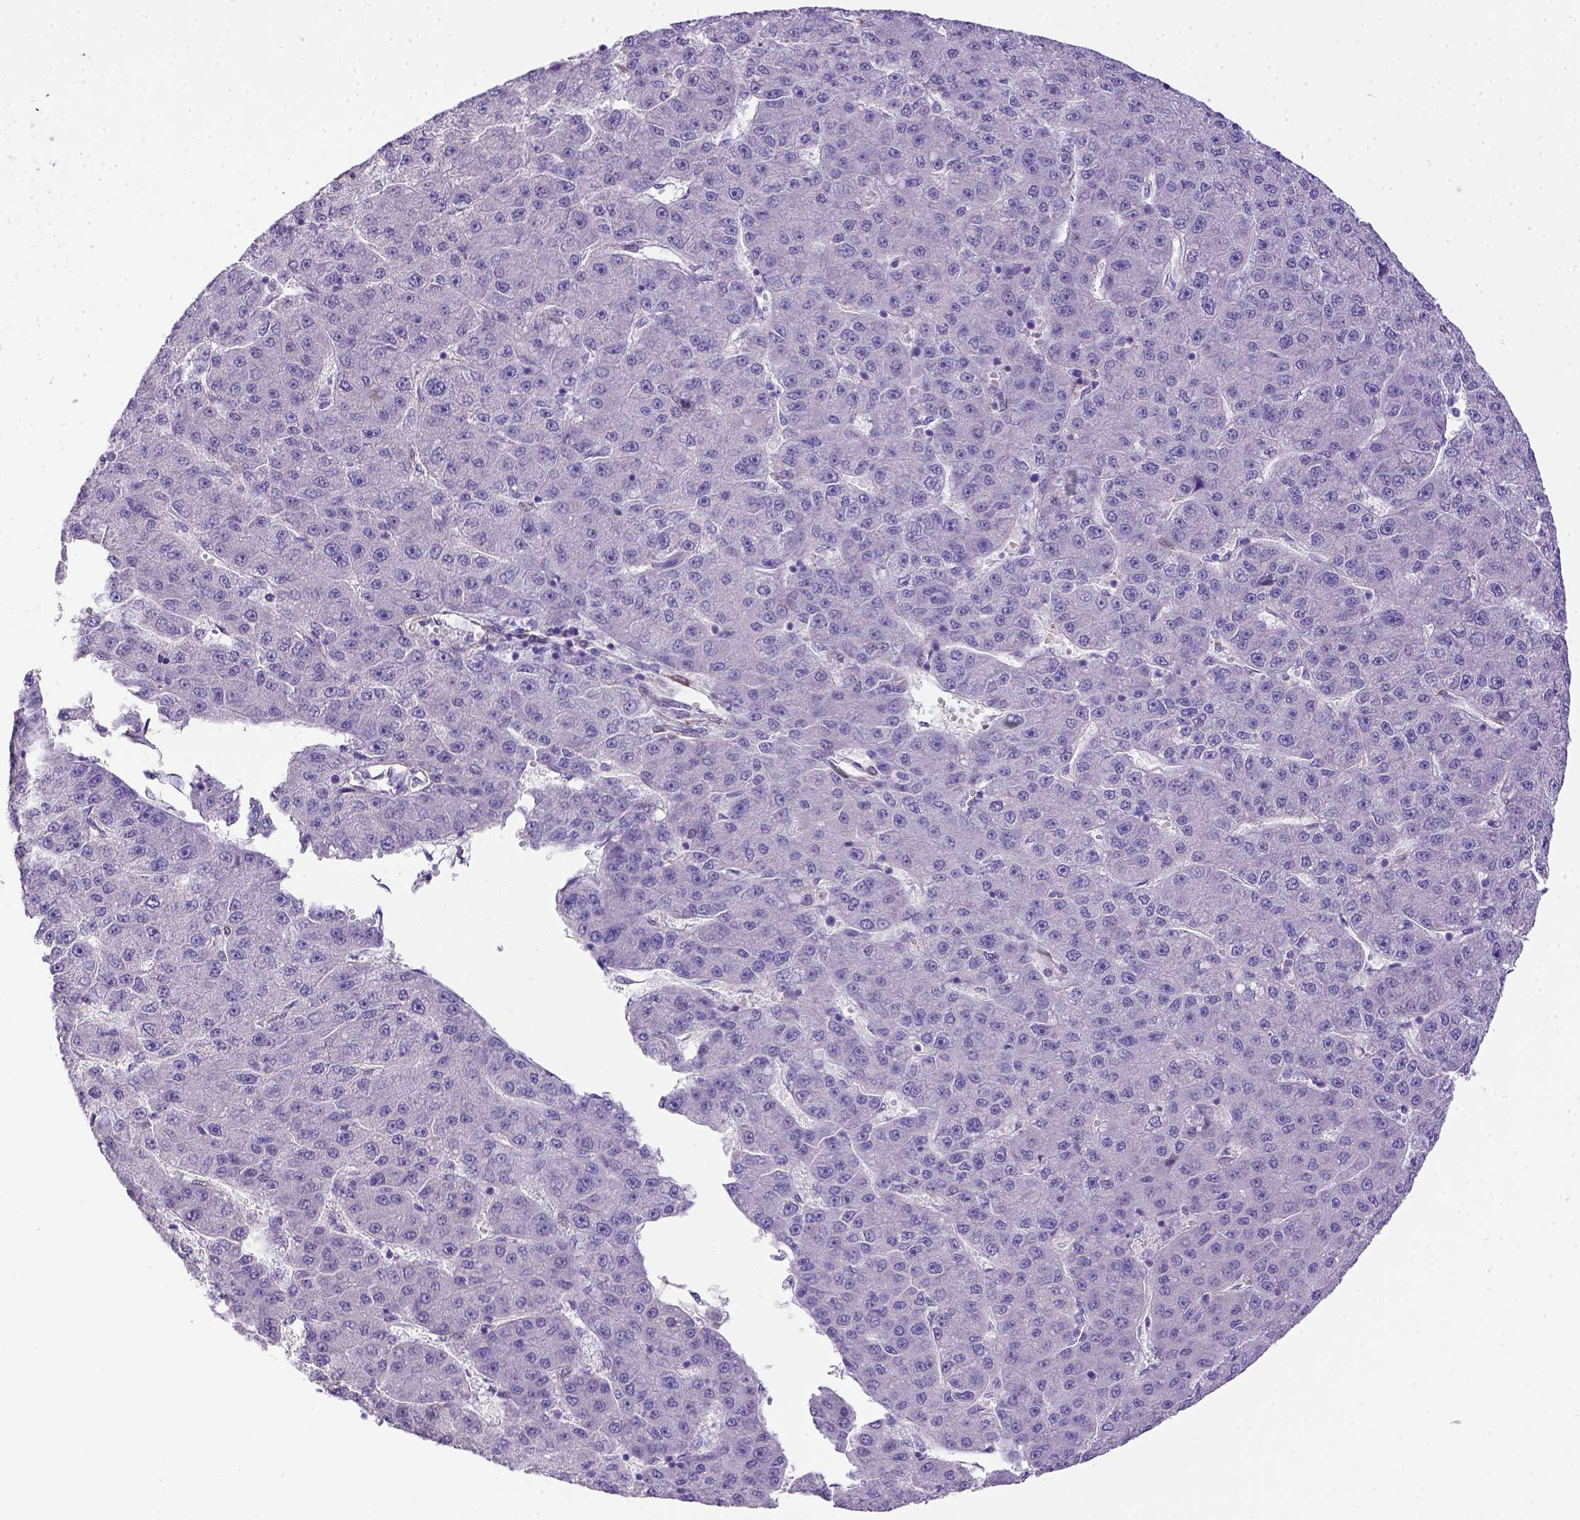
{"staining": {"intensity": "negative", "quantity": "none", "location": "none"}, "tissue": "liver cancer", "cell_type": "Tumor cells", "image_type": "cancer", "snomed": [{"axis": "morphology", "description": "Carcinoma, Hepatocellular, NOS"}, {"axis": "topography", "description": "Liver"}], "caption": "Histopathology image shows no protein expression in tumor cells of hepatocellular carcinoma (liver) tissue. (DAB immunohistochemistry (IHC) with hematoxylin counter stain).", "gene": "BTN1A1", "patient": {"sex": "male", "age": 67}}